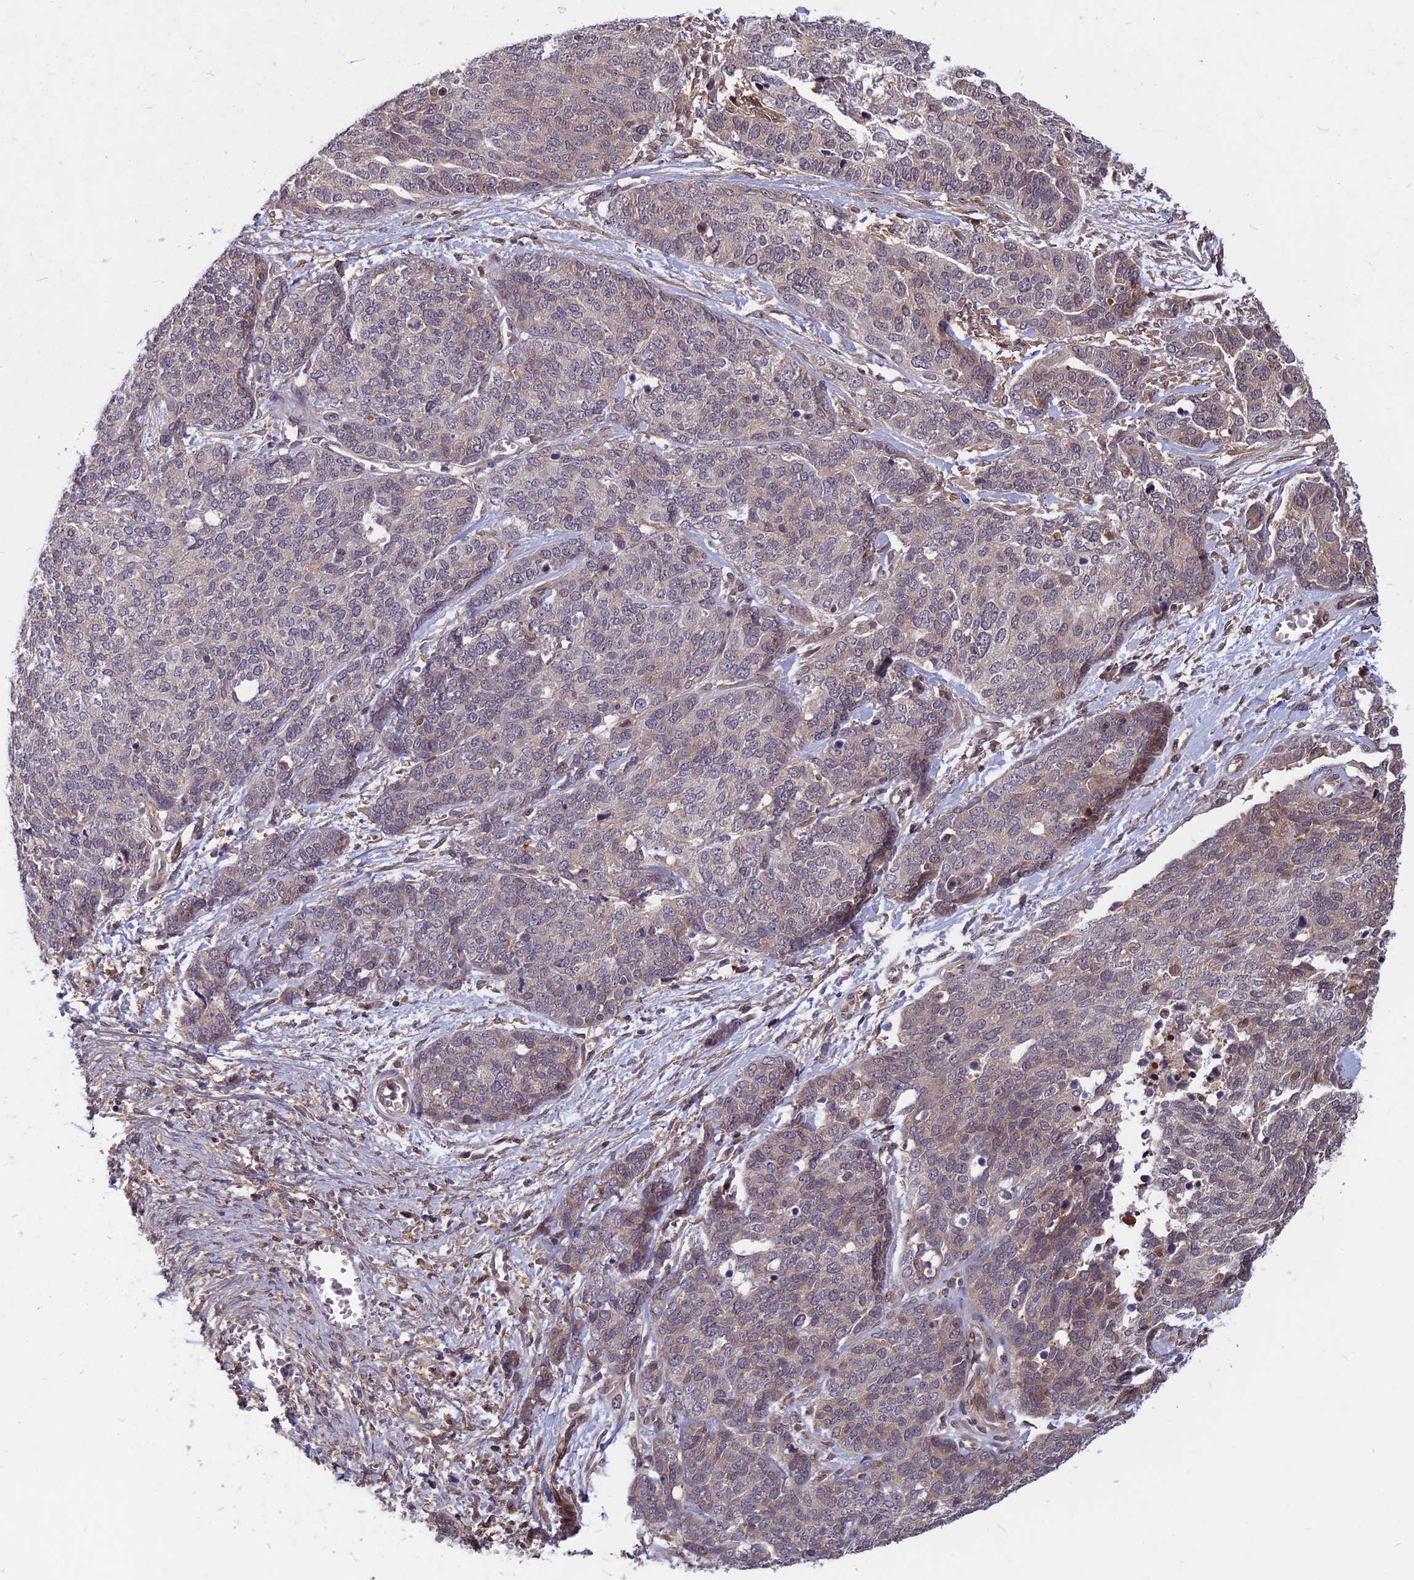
{"staining": {"intensity": "weak", "quantity": "<25%", "location": "cytoplasmic/membranous"}, "tissue": "ovarian cancer", "cell_type": "Tumor cells", "image_type": "cancer", "snomed": [{"axis": "morphology", "description": "Cystadenocarcinoma, serous, NOS"}, {"axis": "topography", "description": "Ovary"}], "caption": "High magnification brightfield microscopy of serous cystadenocarcinoma (ovarian) stained with DAB (brown) and counterstained with hematoxylin (blue): tumor cells show no significant staining.", "gene": "SPG11", "patient": {"sex": "female", "age": 44}}